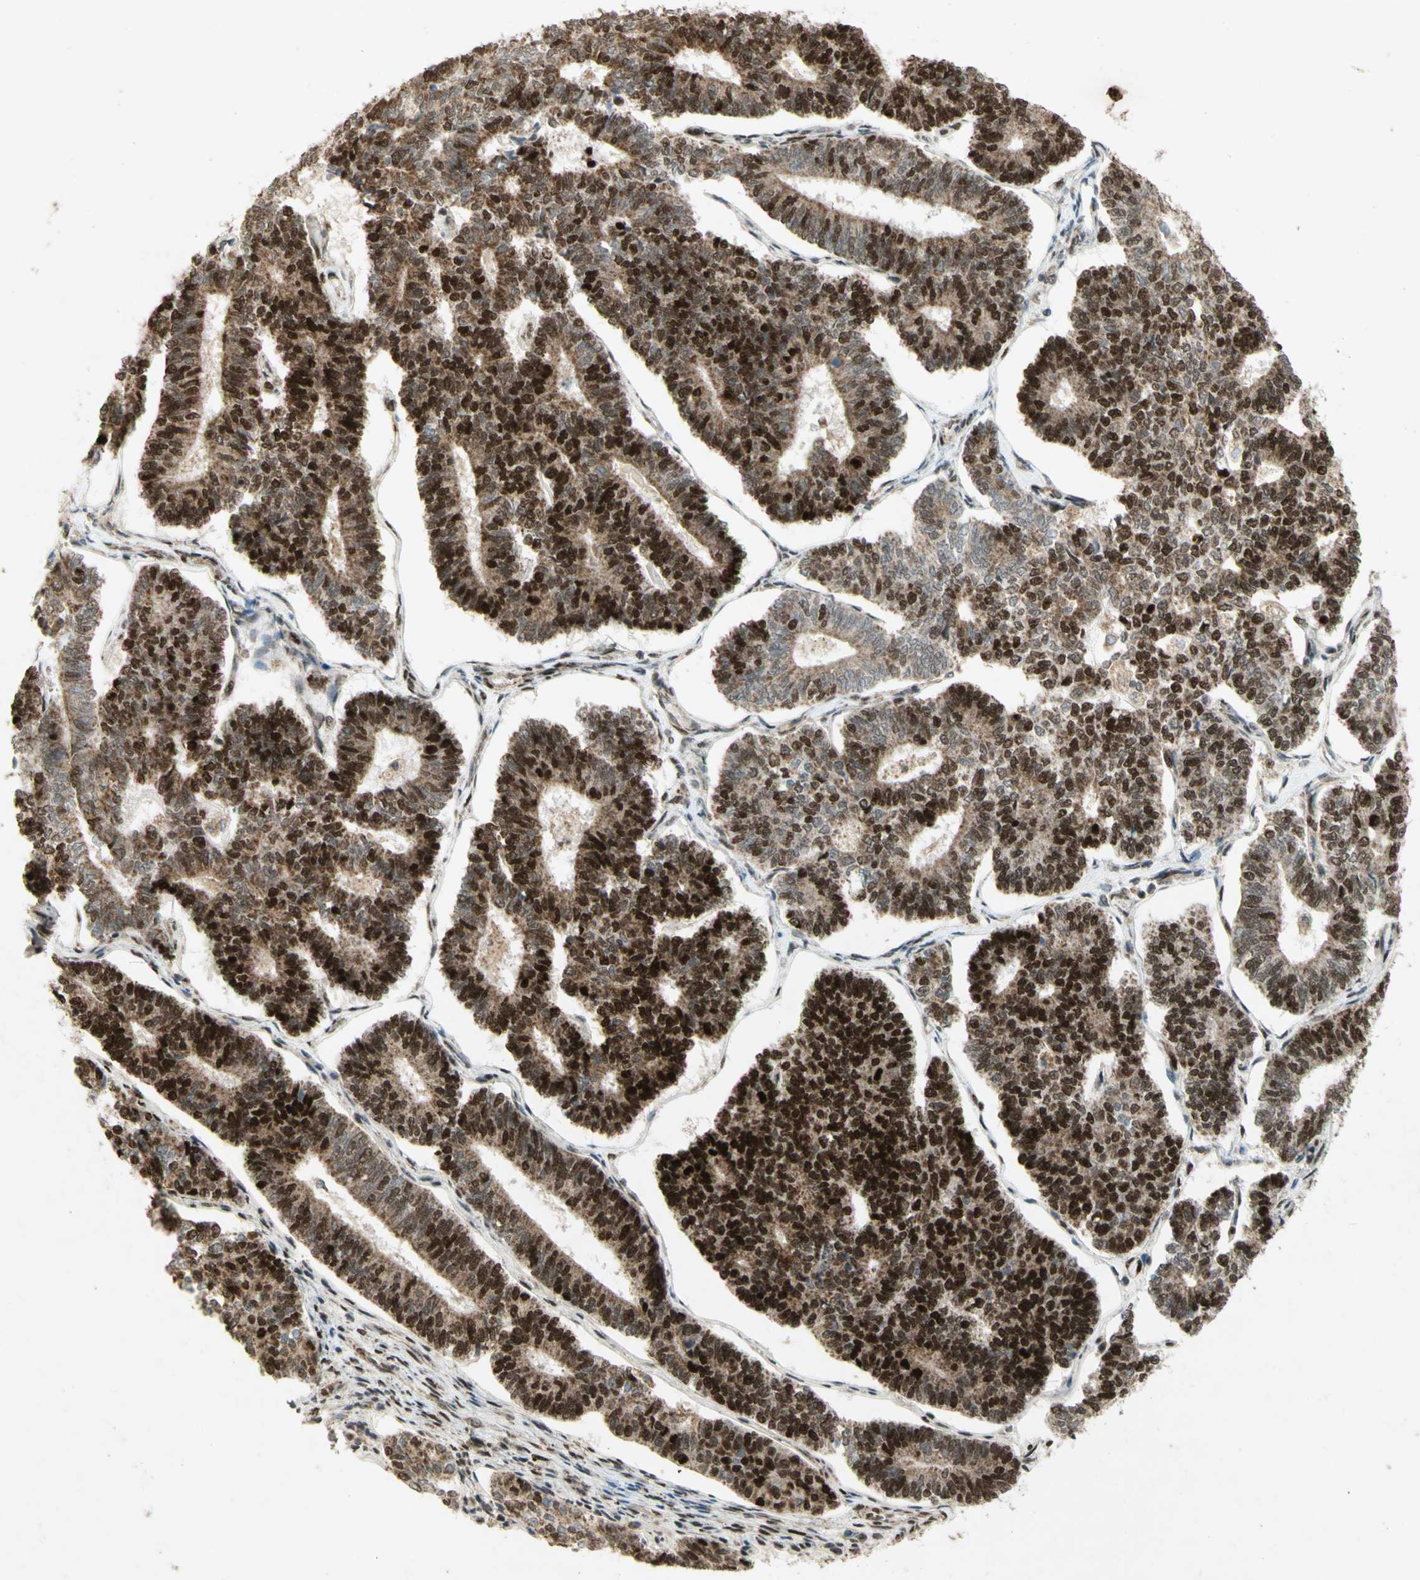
{"staining": {"intensity": "strong", "quantity": ">75%", "location": "nuclear"}, "tissue": "endometrial cancer", "cell_type": "Tumor cells", "image_type": "cancer", "snomed": [{"axis": "morphology", "description": "Adenocarcinoma, NOS"}, {"axis": "topography", "description": "Endometrium"}], "caption": "Human adenocarcinoma (endometrial) stained with a brown dye demonstrates strong nuclear positive staining in approximately >75% of tumor cells.", "gene": "DNMT3A", "patient": {"sex": "female", "age": 70}}